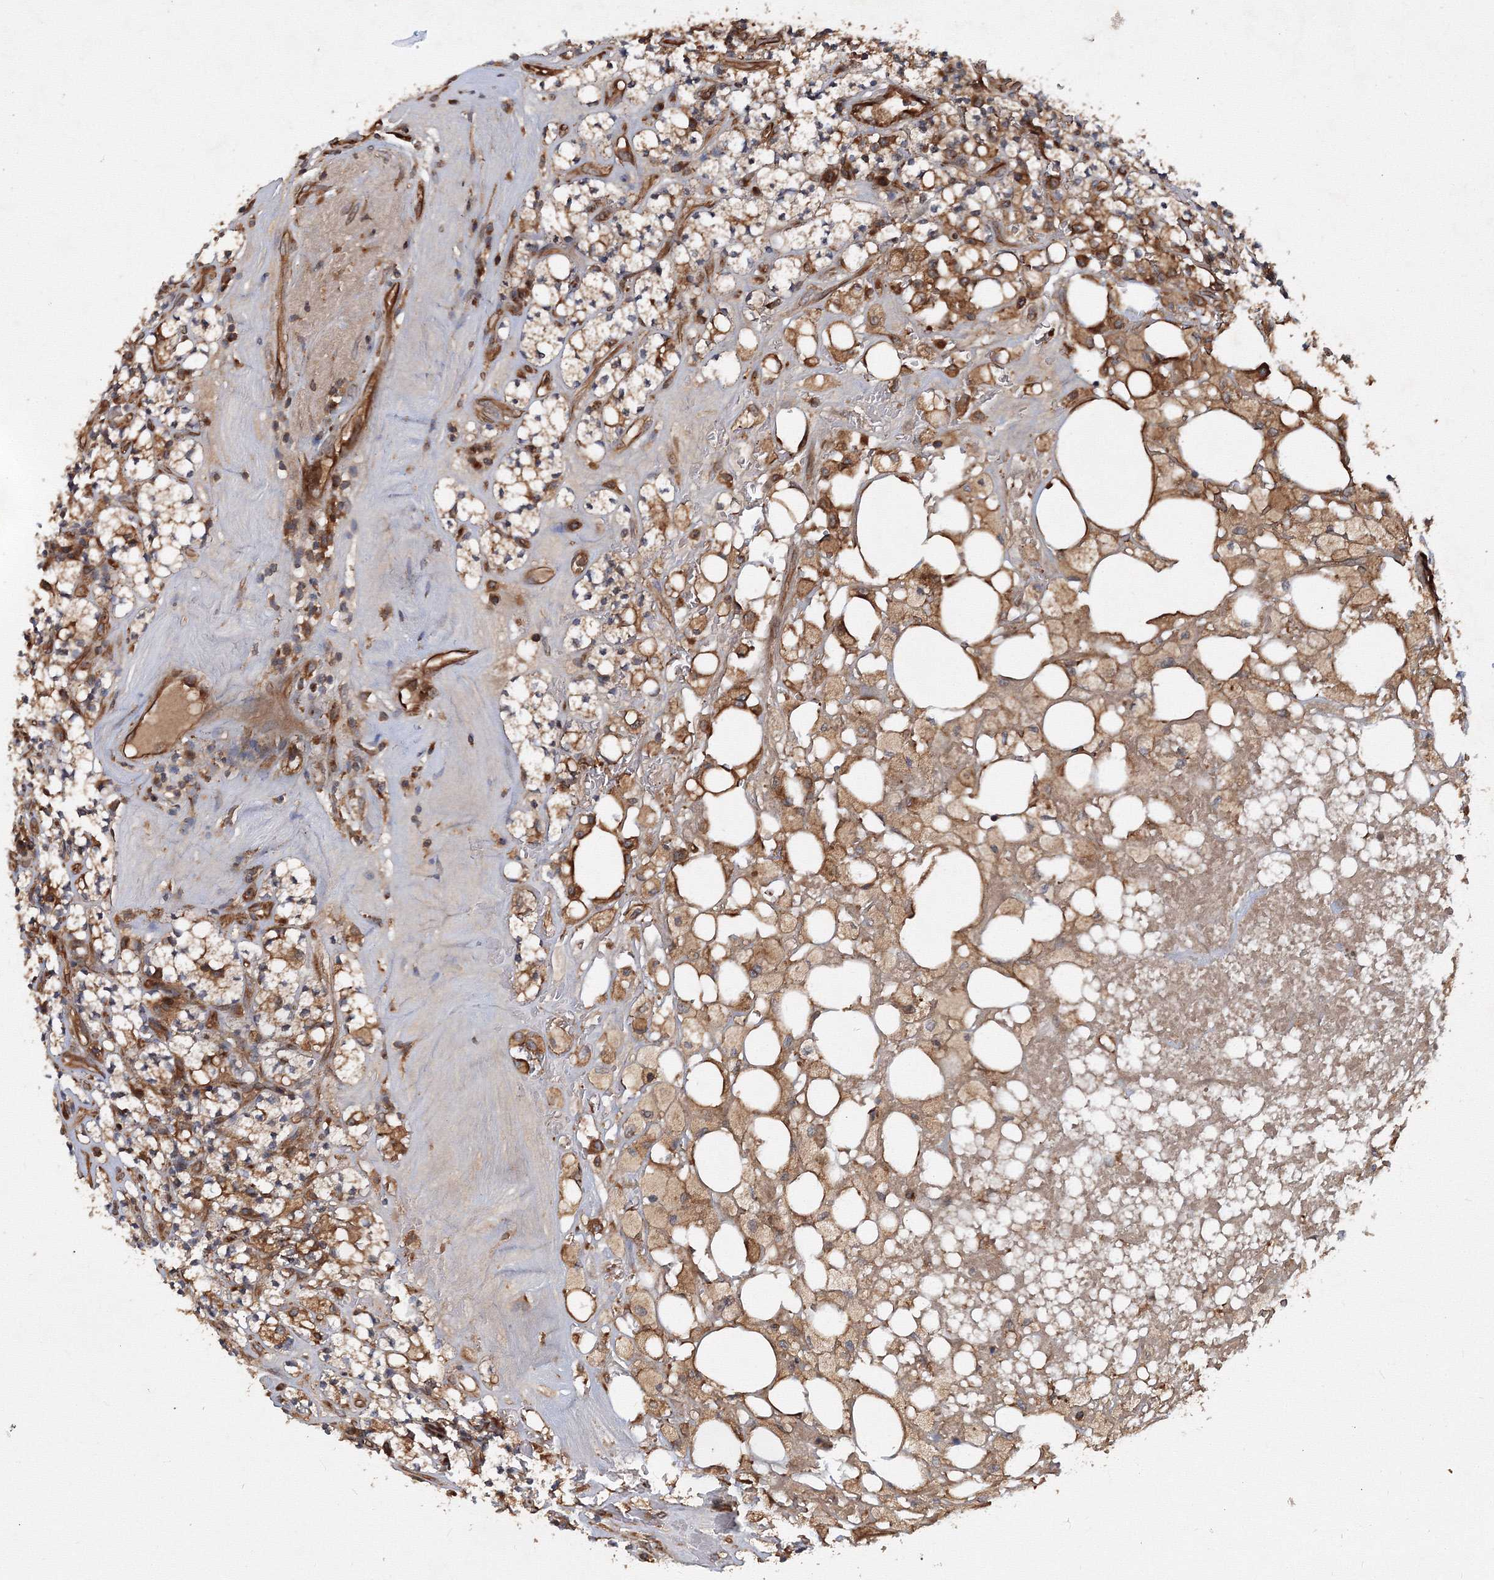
{"staining": {"intensity": "moderate", "quantity": ">75%", "location": "cytoplasmic/membranous"}, "tissue": "renal cancer", "cell_type": "Tumor cells", "image_type": "cancer", "snomed": [{"axis": "morphology", "description": "Adenocarcinoma, NOS"}, {"axis": "topography", "description": "Kidney"}], "caption": "An immunohistochemistry (IHC) image of tumor tissue is shown. Protein staining in brown labels moderate cytoplasmic/membranous positivity in renal adenocarcinoma within tumor cells.", "gene": "ATG3", "patient": {"sex": "male", "age": 77}}